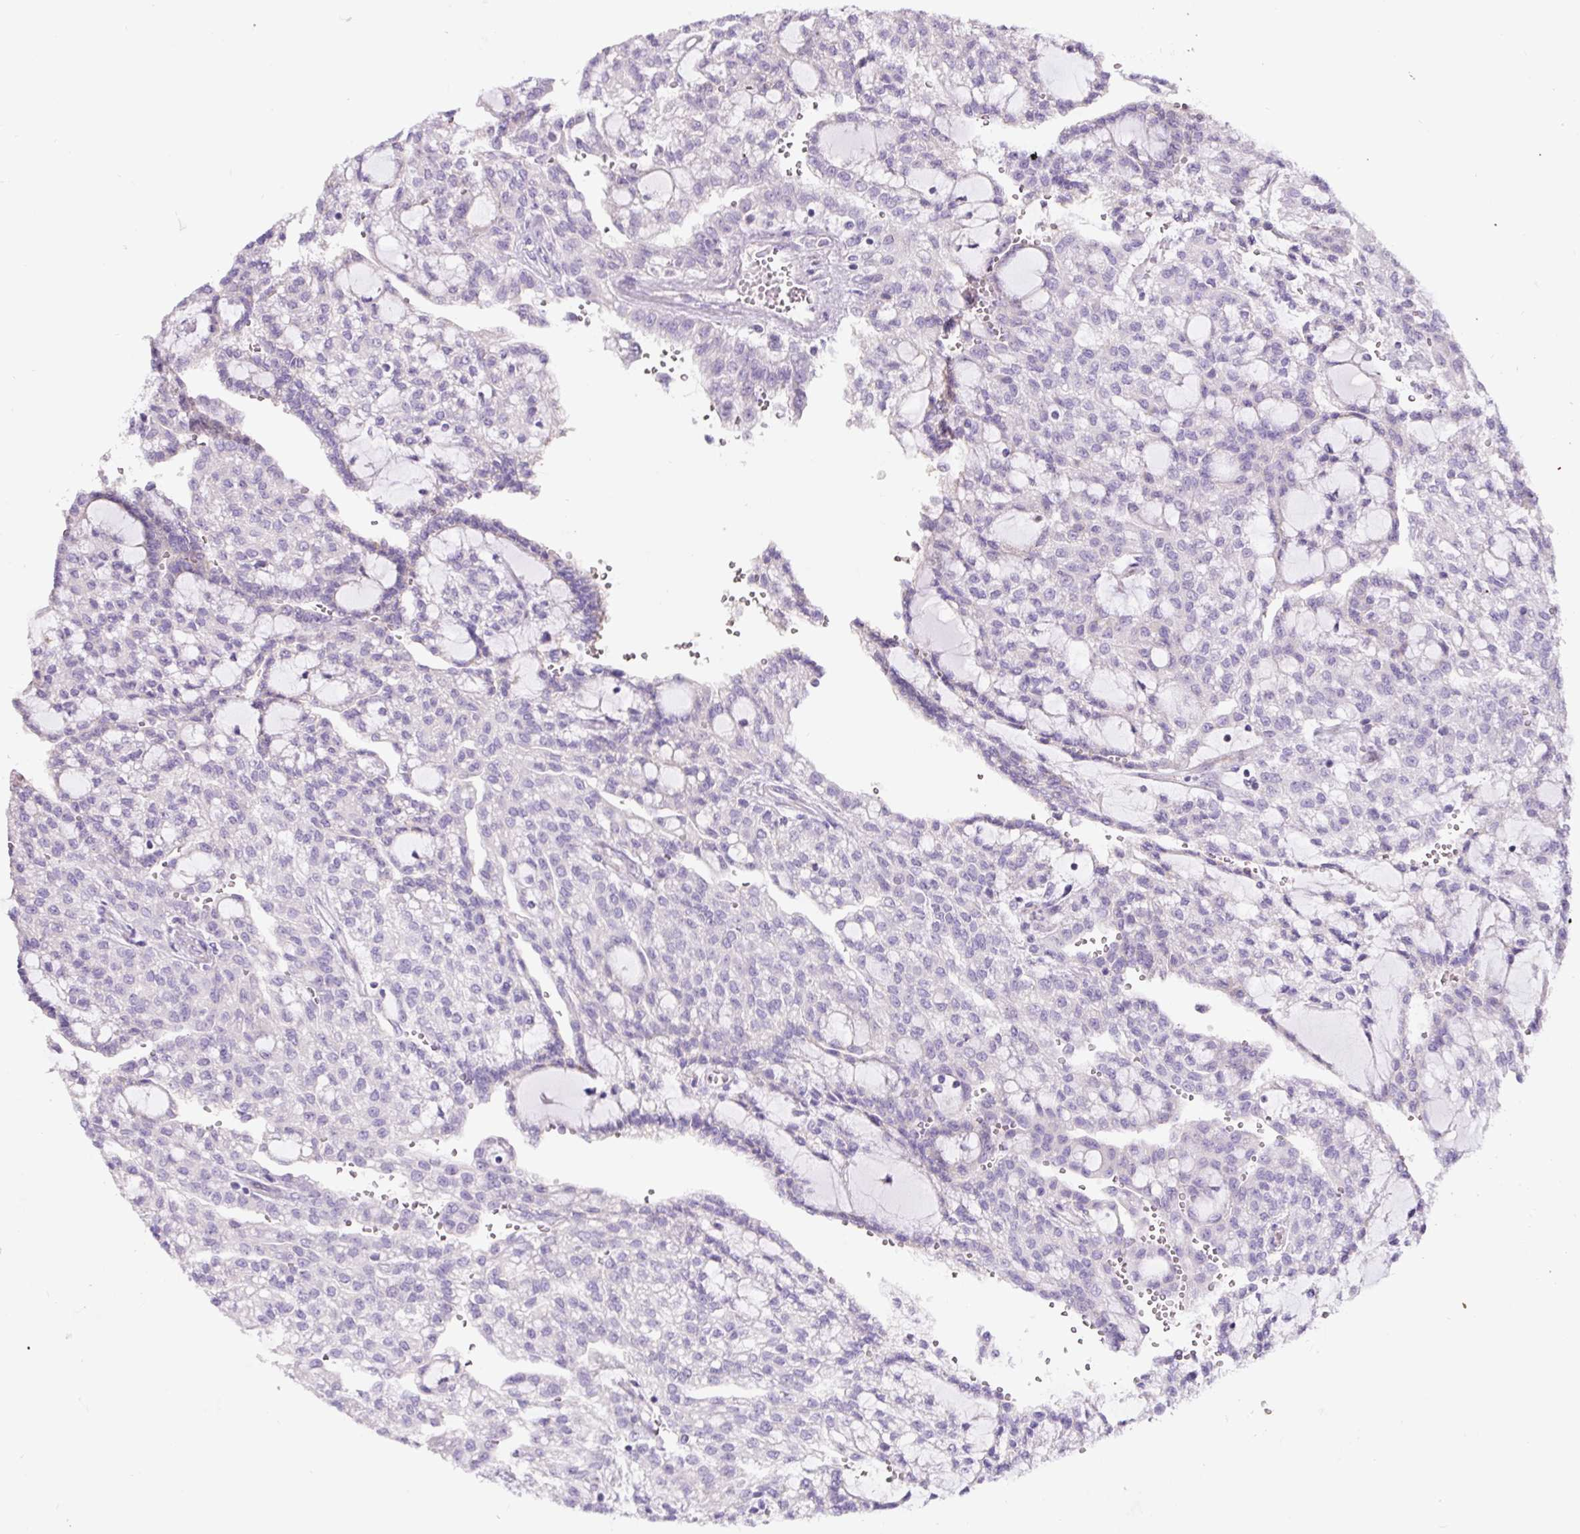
{"staining": {"intensity": "negative", "quantity": "none", "location": "none"}, "tissue": "renal cancer", "cell_type": "Tumor cells", "image_type": "cancer", "snomed": [{"axis": "morphology", "description": "Adenocarcinoma, NOS"}, {"axis": "topography", "description": "Kidney"}], "caption": "Tumor cells are negative for brown protein staining in renal cancer. Nuclei are stained in blue.", "gene": "HPS4", "patient": {"sex": "male", "age": 63}}